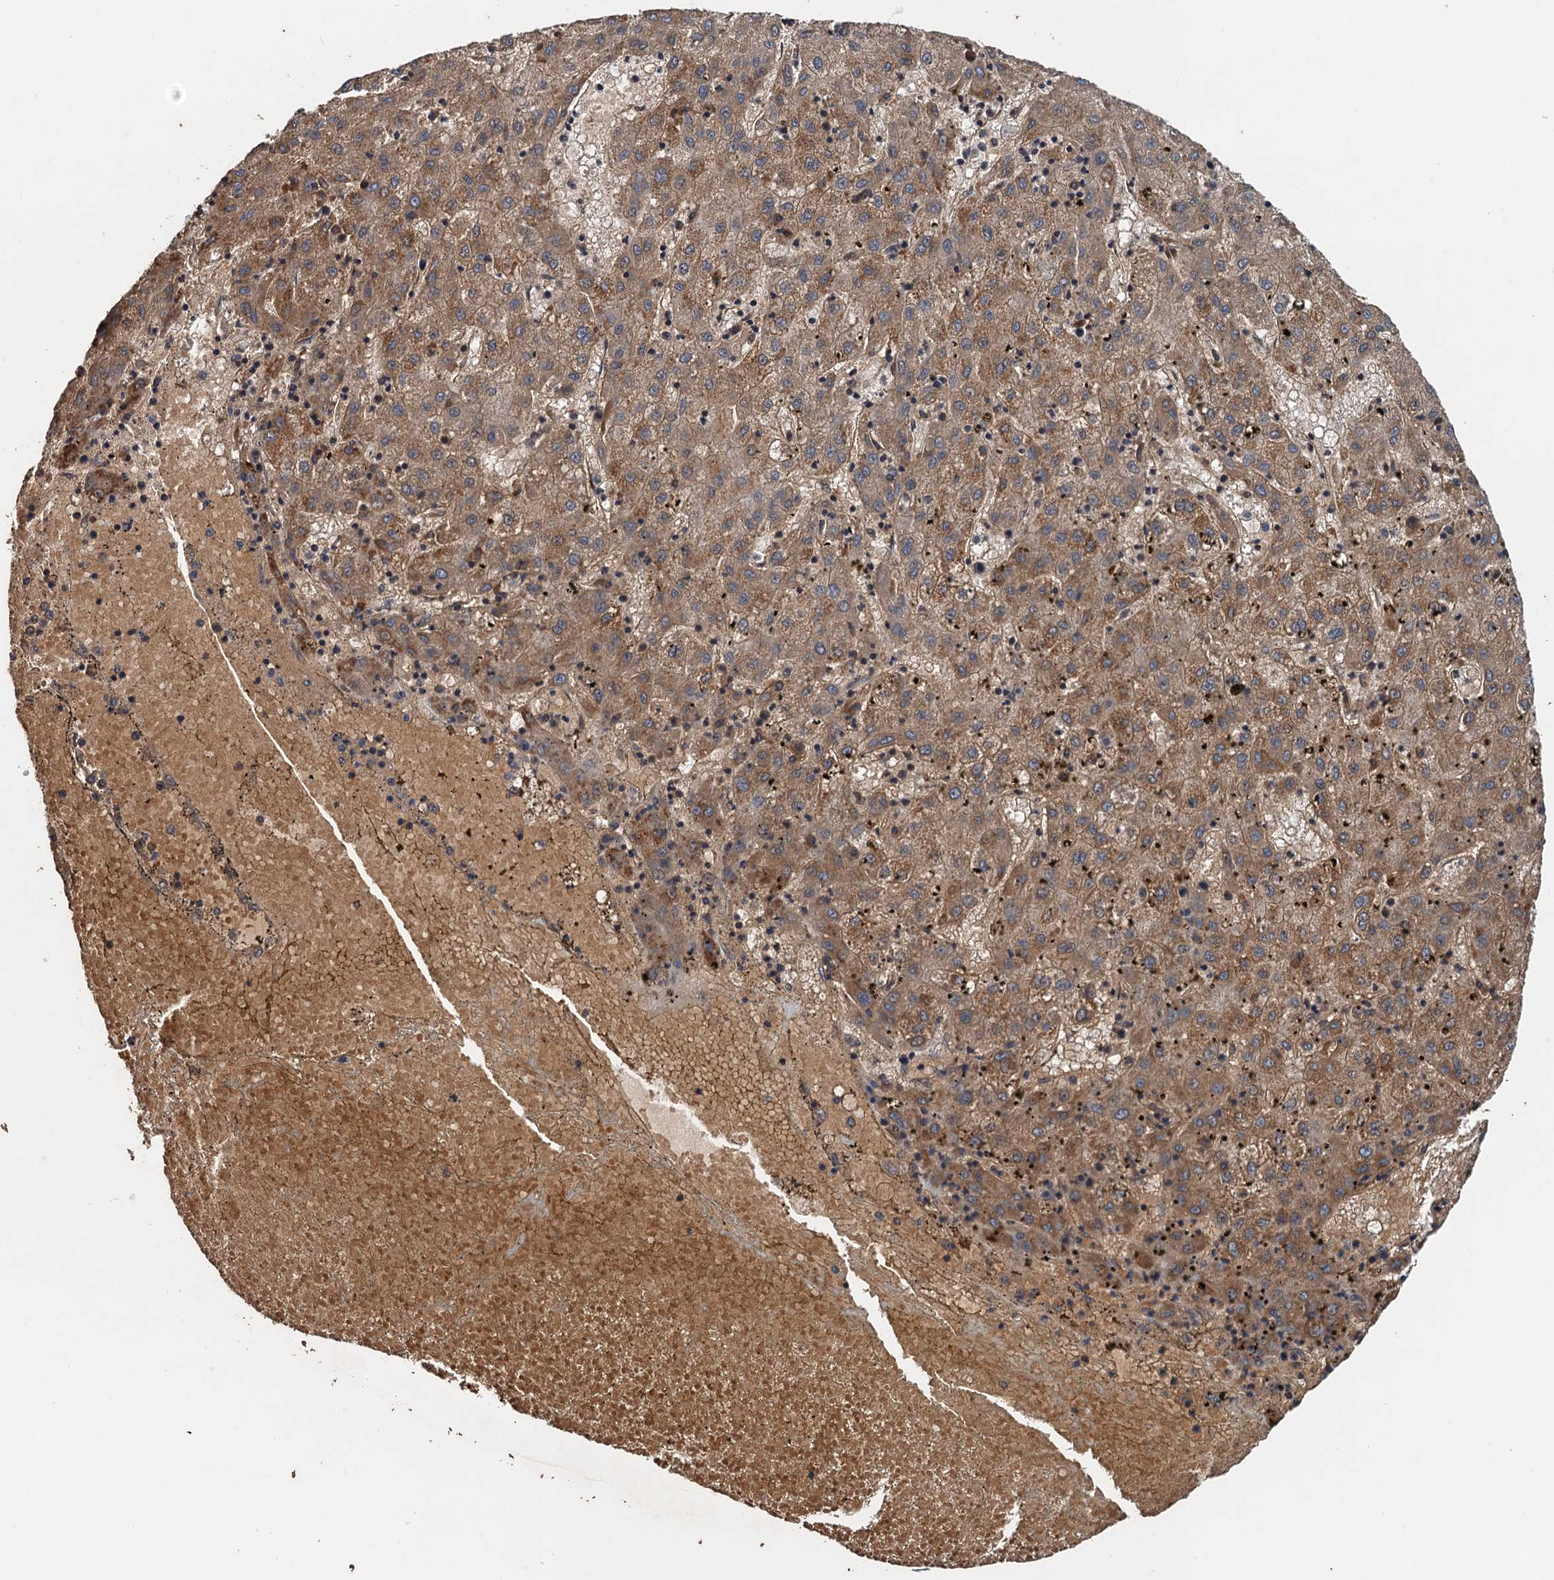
{"staining": {"intensity": "moderate", "quantity": ">75%", "location": "cytoplasmic/membranous"}, "tissue": "liver cancer", "cell_type": "Tumor cells", "image_type": "cancer", "snomed": [{"axis": "morphology", "description": "Carcinoma, Hepatocellular, NOS"}, {"axis": "topography", "description": "Liver"}], "caption": "This is an image of IHC staining of liver cancer, which shows moderate positivity in the cytoplasmic/membranous of tumor cells.", "gene": "ROGDI", "patient": {"sex": "male", "age": 72}}